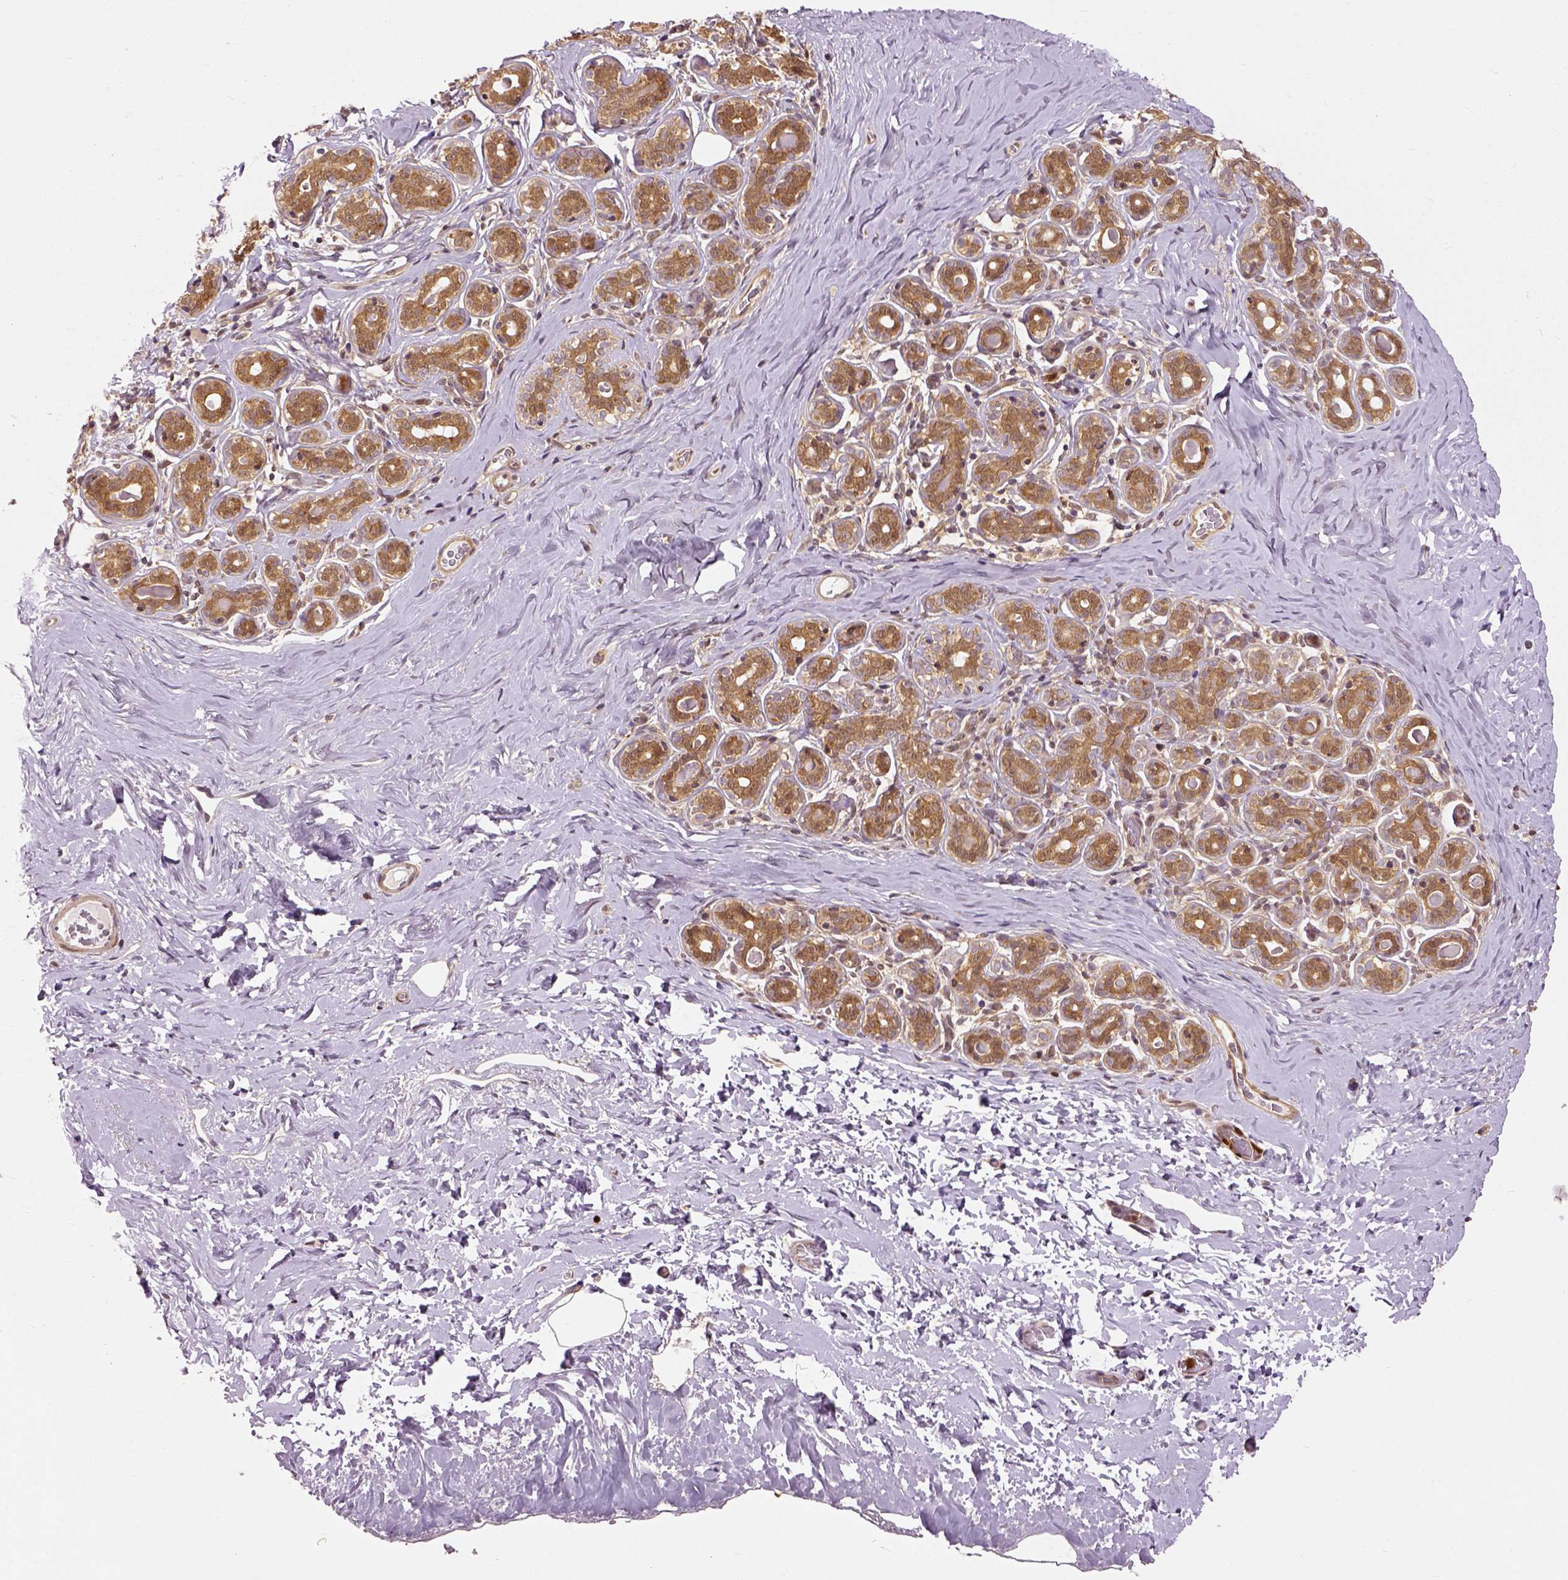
{"staining": {"intensity": "moderate", "quantity": ">75%", "location": "cytoplasmic/membranous"}, "tissue": "breast", "cell_type": "Adipocytes", "image_type": "normal", "snomed": [{"axis": "morphology", "description": "Normal tissue, NOS"}, {"axis": "topography", "description": "Skin"}, {"axis": "topography", "description": "Breast"}], "caption": "DAB (3,3'-diaminobenzidine) immunohistochemical staining of benign breast shows moderate cytoplasmic/membranous protein expression in approximately >75% of adipocytes. Nuclei are stained in blue.", "gene": "GPI", "patient": {"sex": "female", "age": 43}}